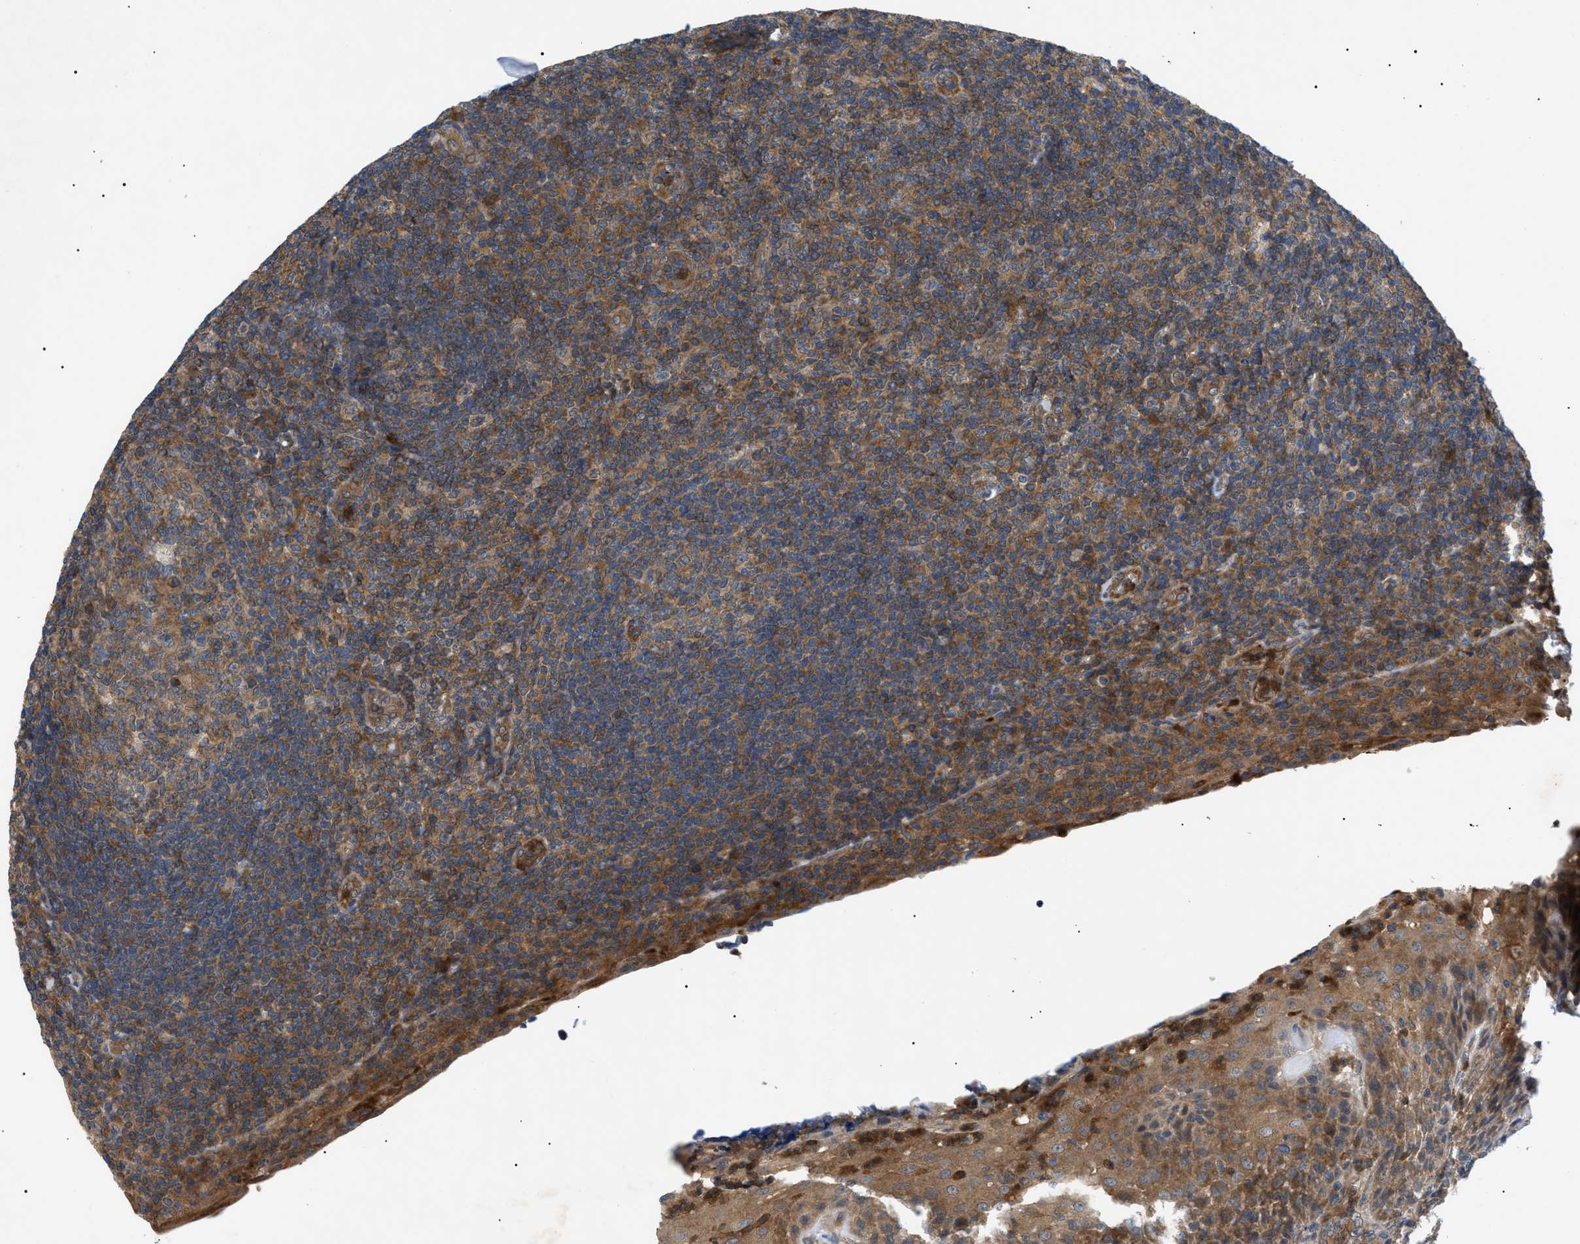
{"staining": {"intensity": "moderate", "quantity": "25%-75%", "location": "cytoplasmic/membranous"}, "tissue": "tonsil", "cell_type": "Germinal center cells", "image_type": "normal", "snomed": [{"axis": "morphology", "description": "Normal tissue, NOS"}, {"axis": "topography", "description": "Tonsil"}], "caption": "IHC of normal human tonsil exhibits medium levels of moderate cytoplasmic/membranous staining in about 25%-75% of germinal center cells.", "gene": "RIPK1", "patient": {"sex": "male", "age": 37}}